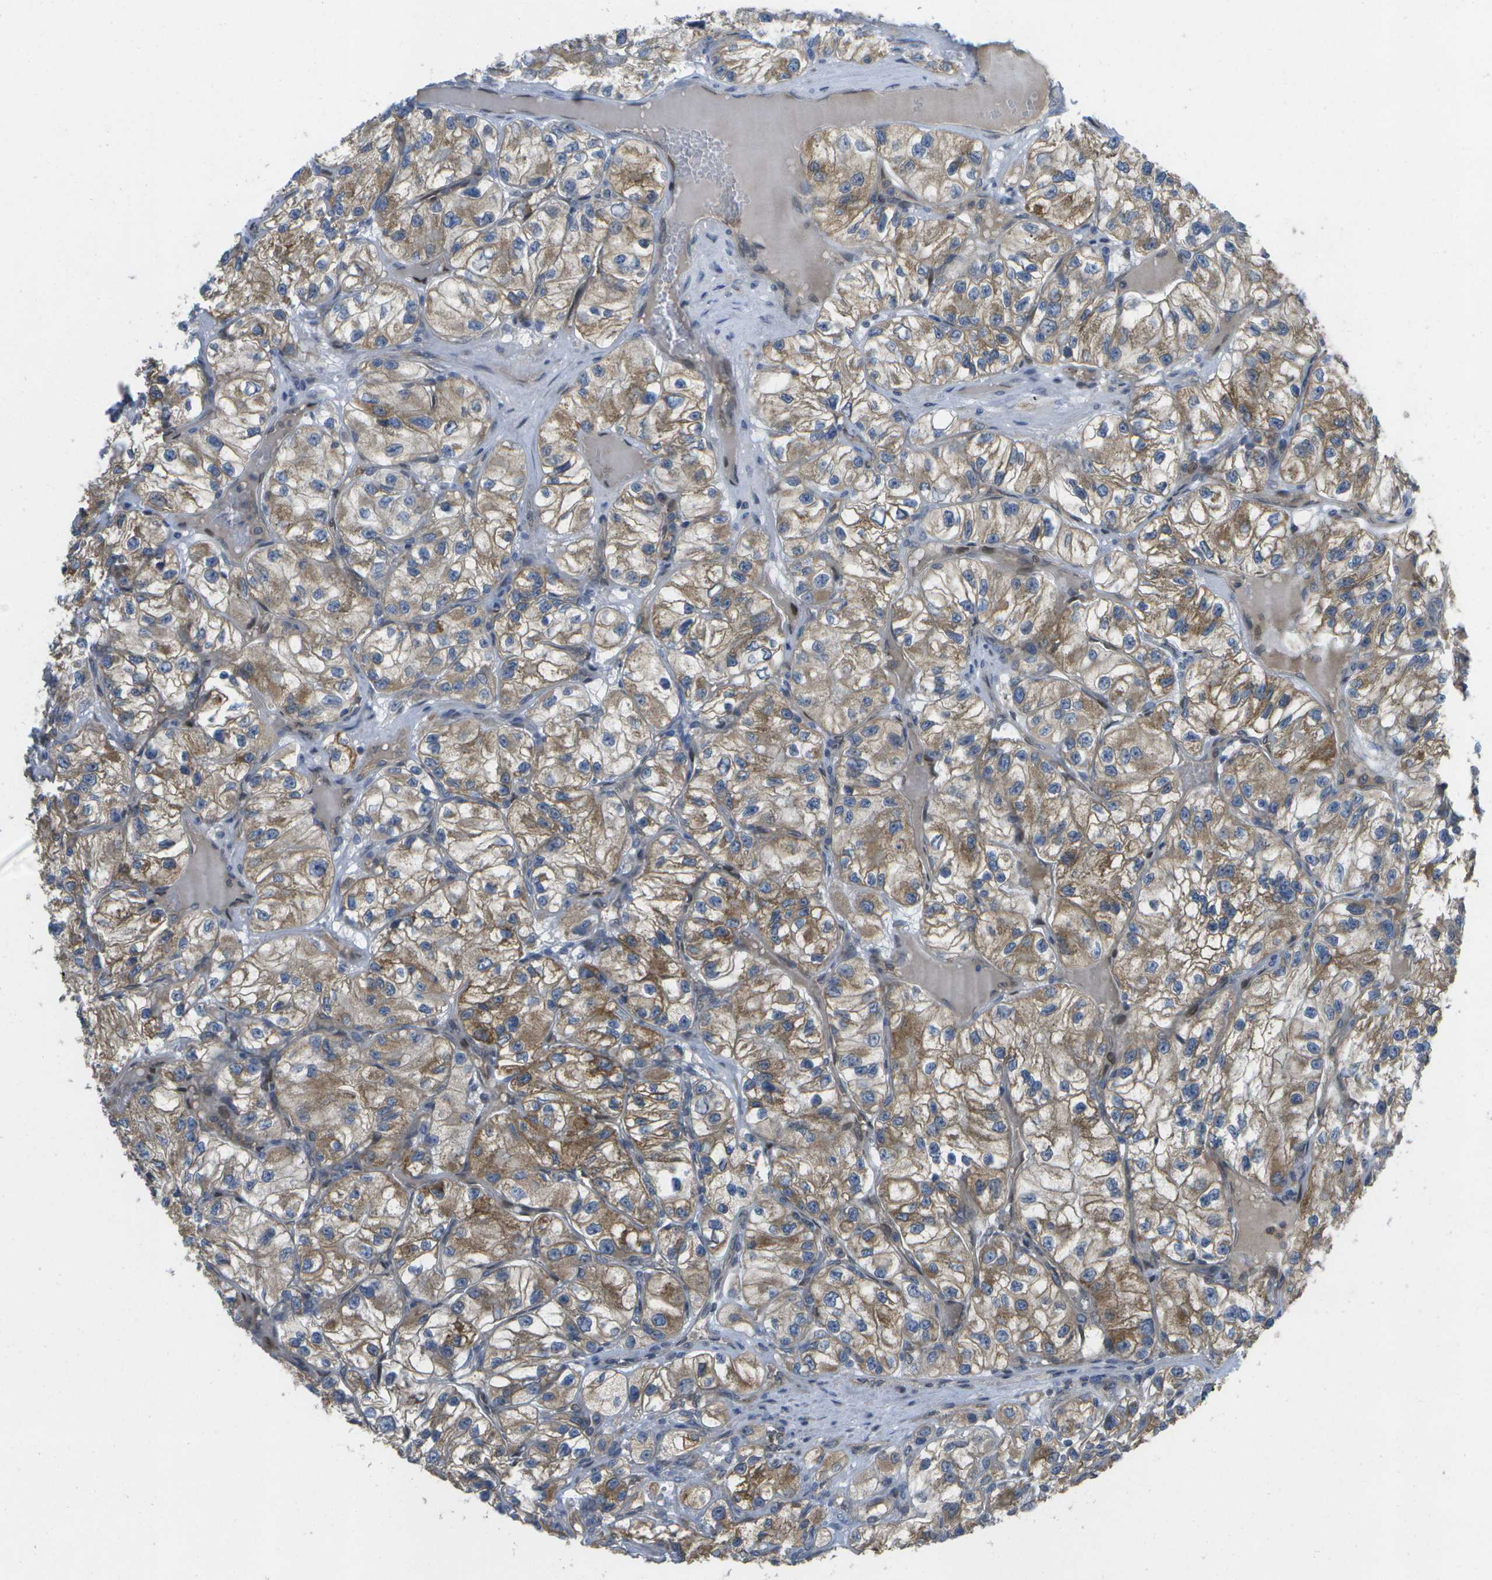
{"staining": {"intensity": "moderate", "quantity": ">75%", "location": "cytoplasmic/membranous"}, "tissue": "renal cancer", "cell_type": "Tumor cells", "image_type": "cancer", "snomed": [{"axis": "morphology", "description": "Adenocarcinoma, NOS"}, {"axis": "topography", "description": "Kidney"}], "caption": "A high-resolution histopathology image shows immunohistochemistry staining of renal adenocarcinoma, which displays moderate cytoplasmic/membranous staining in approximately >75% of tumor cells.", "gene": "DPM3", "patient": {"sex": "female", "age": 57}}